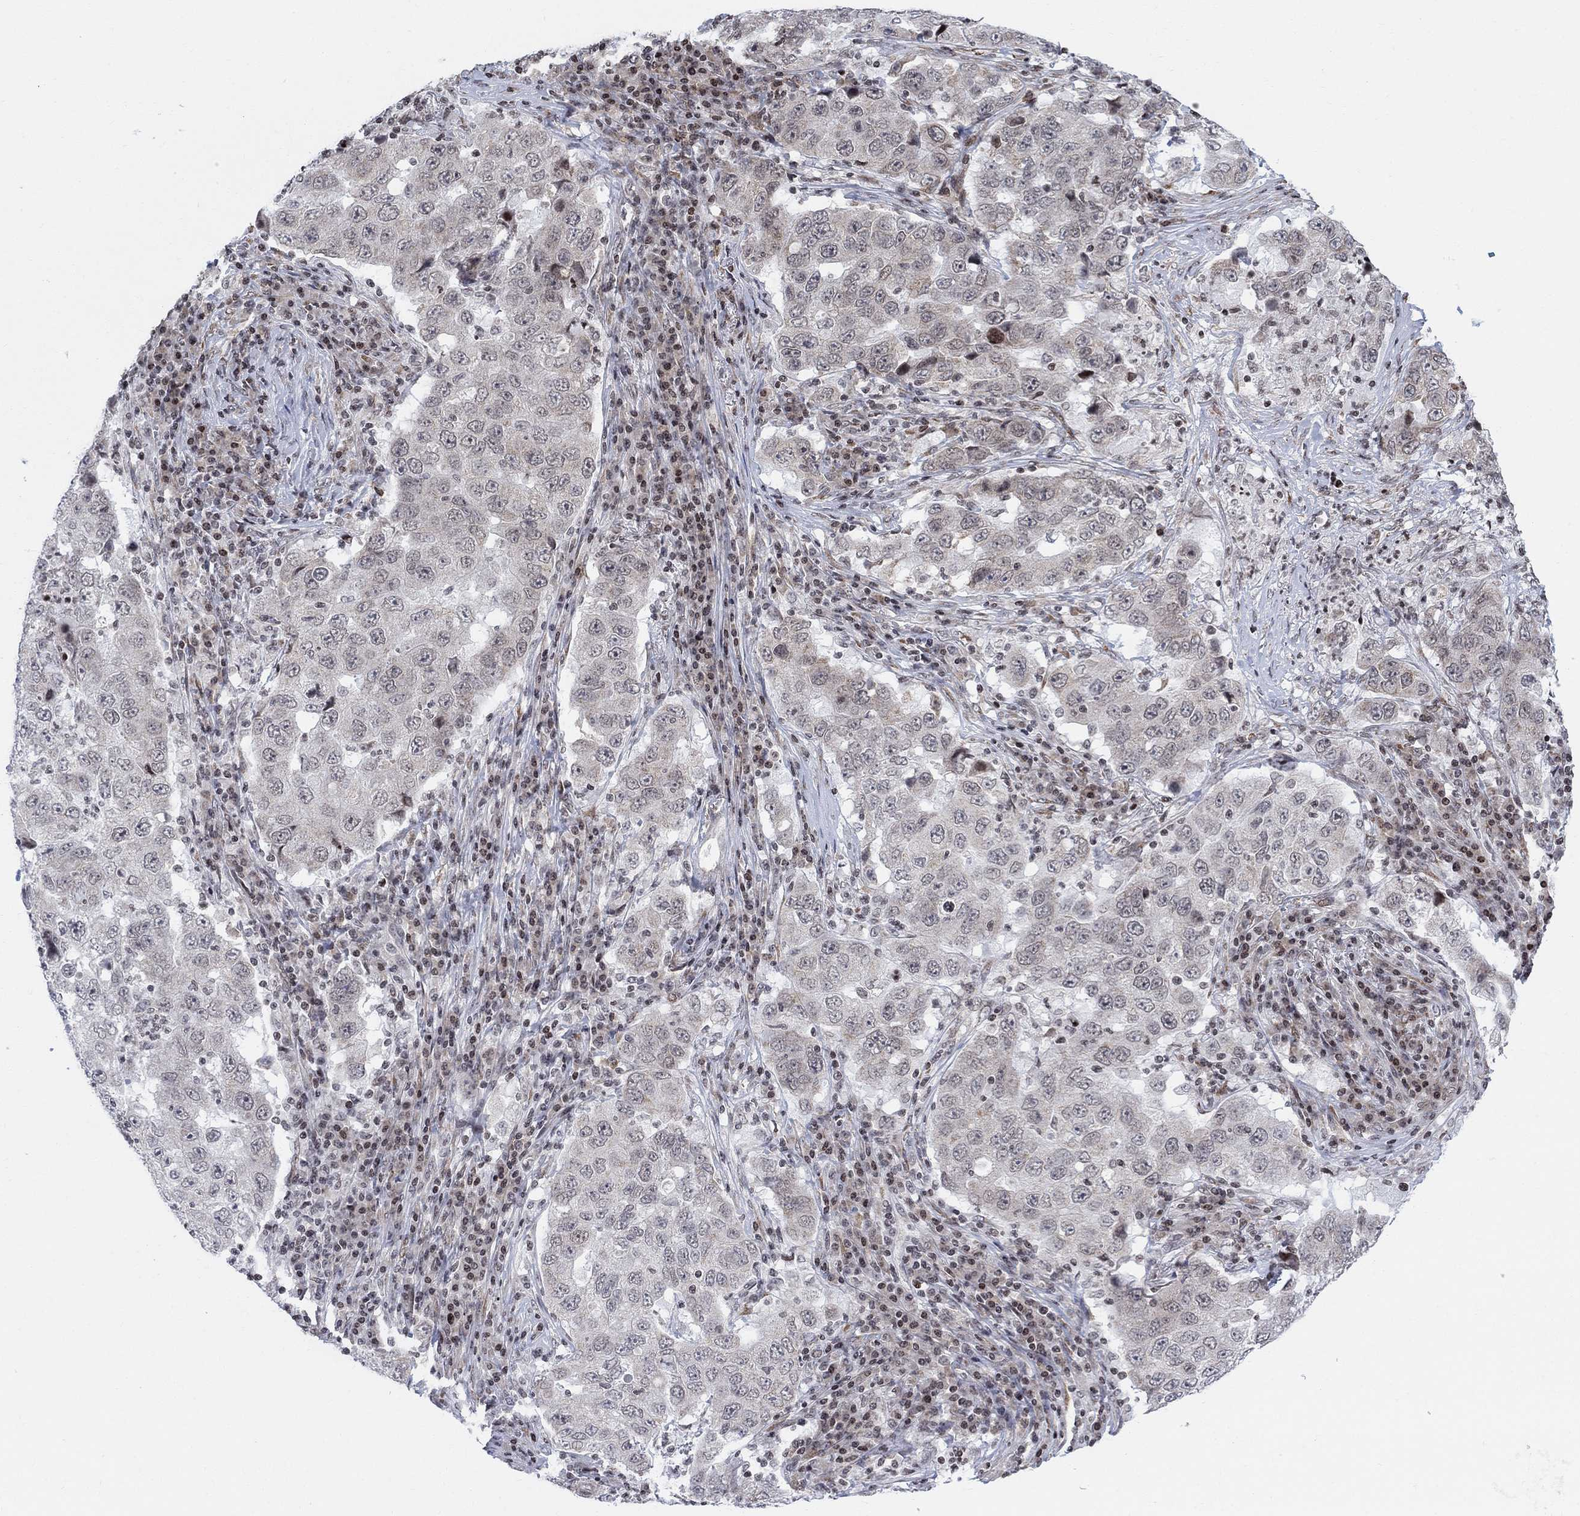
{"staining": {"intensity": "negative", "quantity": "none", "location": "none"}, "tissue": "lung cancer", "cell_type": "Tumor cells", "image_type": "cancer", "snomed": [{"axis": "morphology", "description": "Adenocarcinoma, NOS"}, {"axis": "topography", "description": "Lung"}], "caption": "DAB immunohistochemical staining of human adenocarcinoma (lung) reveals no significant staining in tumor cells. Brightfield microscopy of IHC stained with DAB (brown) and hematoxylin (blue), captured at high magnification.", "gene": "ABHD14A", "patient": {"sex": "male", "age": 73}}